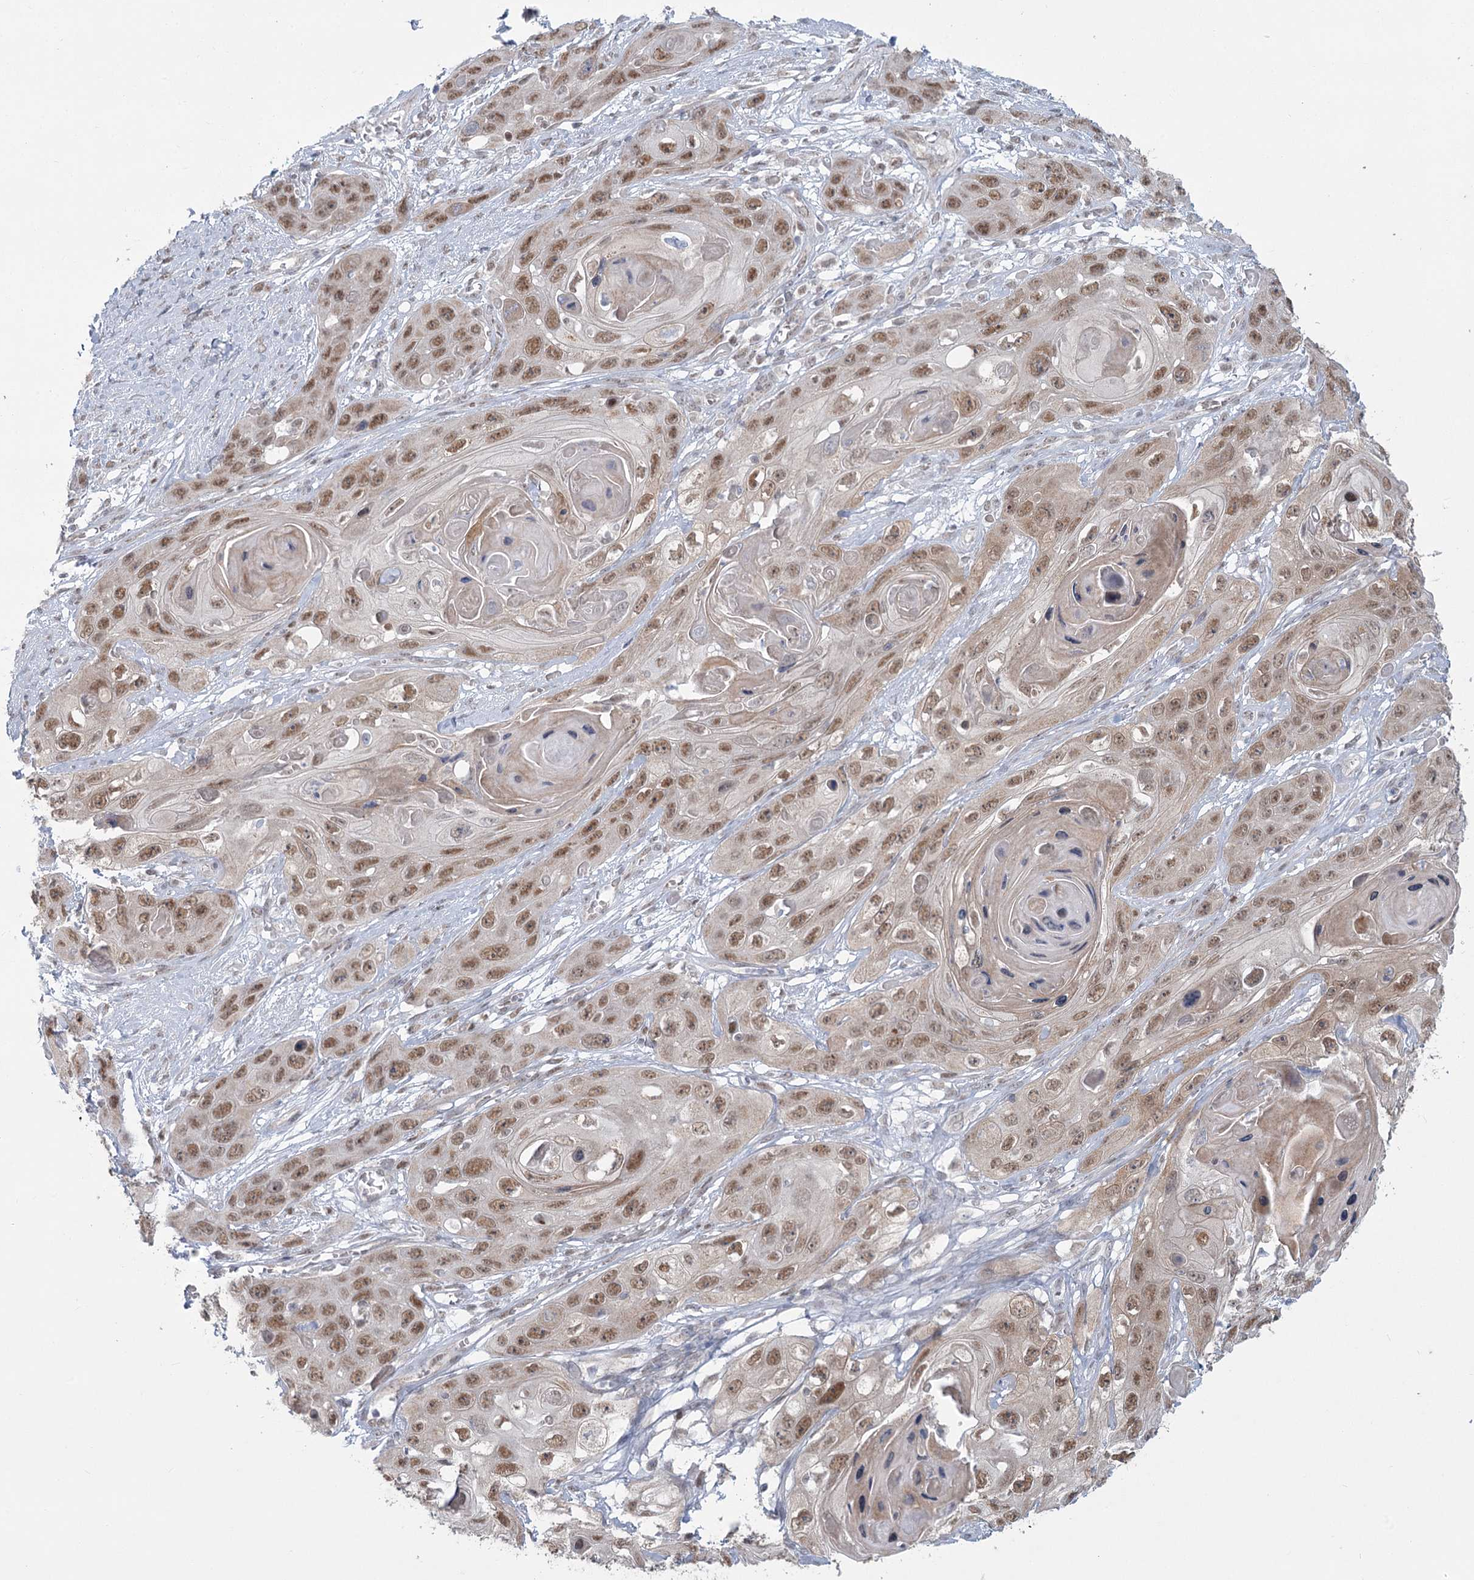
{"staining": {"intensity": "moderate", "quantity": ">75%", "location": "nuclear"}, "tissue": "skin cancer", "cell_type": "Tumor cells", "image_type": "cancer", "snomed": [{"axis": "morphology", "description": "Squamous cell carcinoma, NOS"}, {"axis": "topography", "description": "Skin"}], "caption": "IHC histopathology image of neoplastic tissue: squamous cell carcinoma (skin) stained using IHC exhibits medium levels of moderate protein expression localized specifically in the nuclear of tumor cells, appearing as a nuclear brown color.", "gene": "MTG1", "patient": {"sex": "male", "age": 55}}